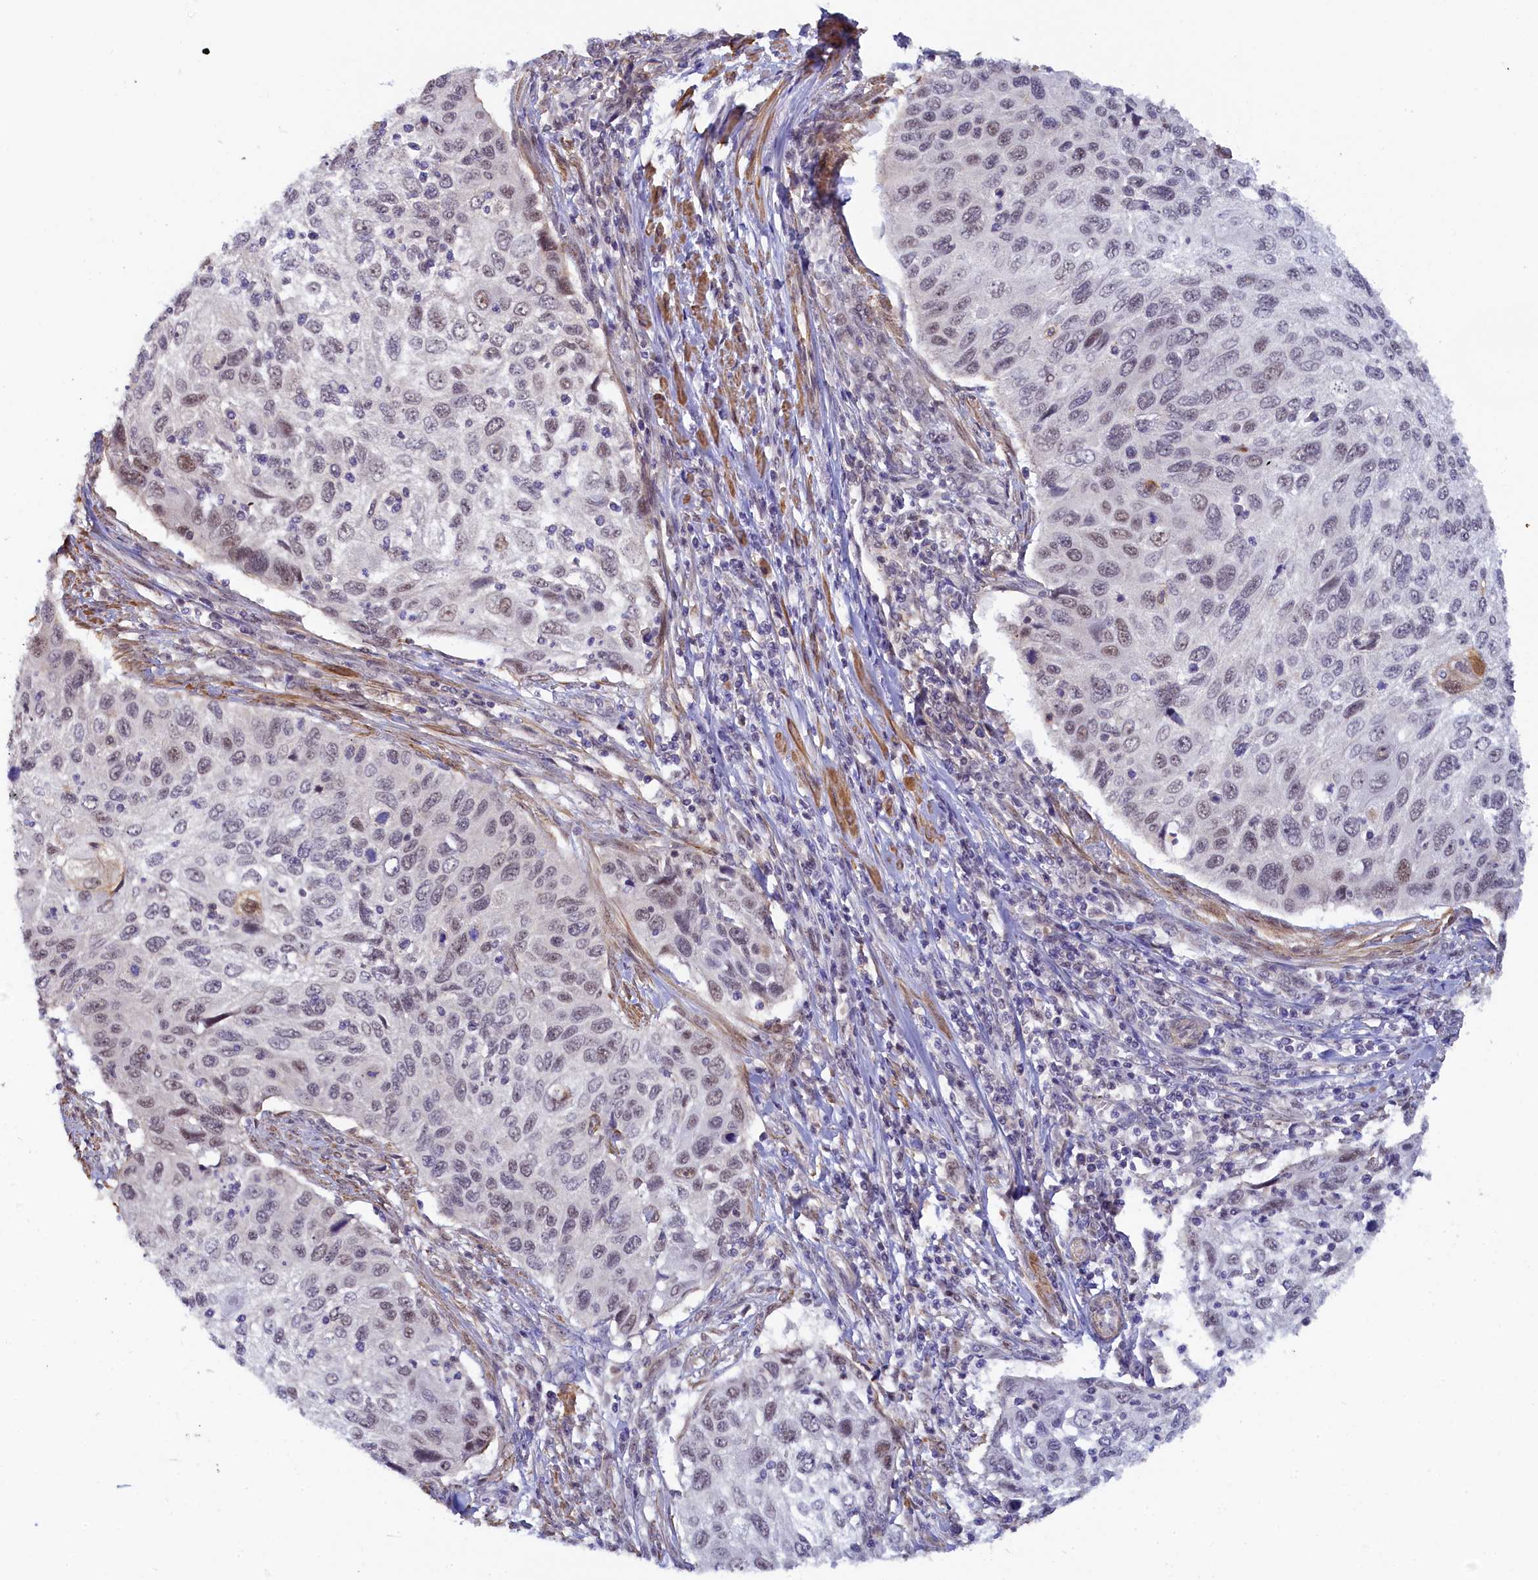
{"staining": {"intensity": "weak", "quantity": "<25%", "location": "nuclear"}, "tissue": "cervical cancer", "cell_type": "Tumor cells", "image_type": "cancer", "snomed": [{"axis": "morphology", "description": "Squamous cell carcinoma, NOS"}, {"axis": "topography", "description": "Cervix"}], "caption": "Immunohistochemical staining of human cervical cancer (squamous cell carcinoma) displays no significant staining in tumor cells. The staining was performed using DAB to visualize the protein expression in brown, while the nuclei were stained in blue with hematoxylin (Magnification: 20x).", "gene": "INTS14", "patient": {"sex": "female", "age": 70}}